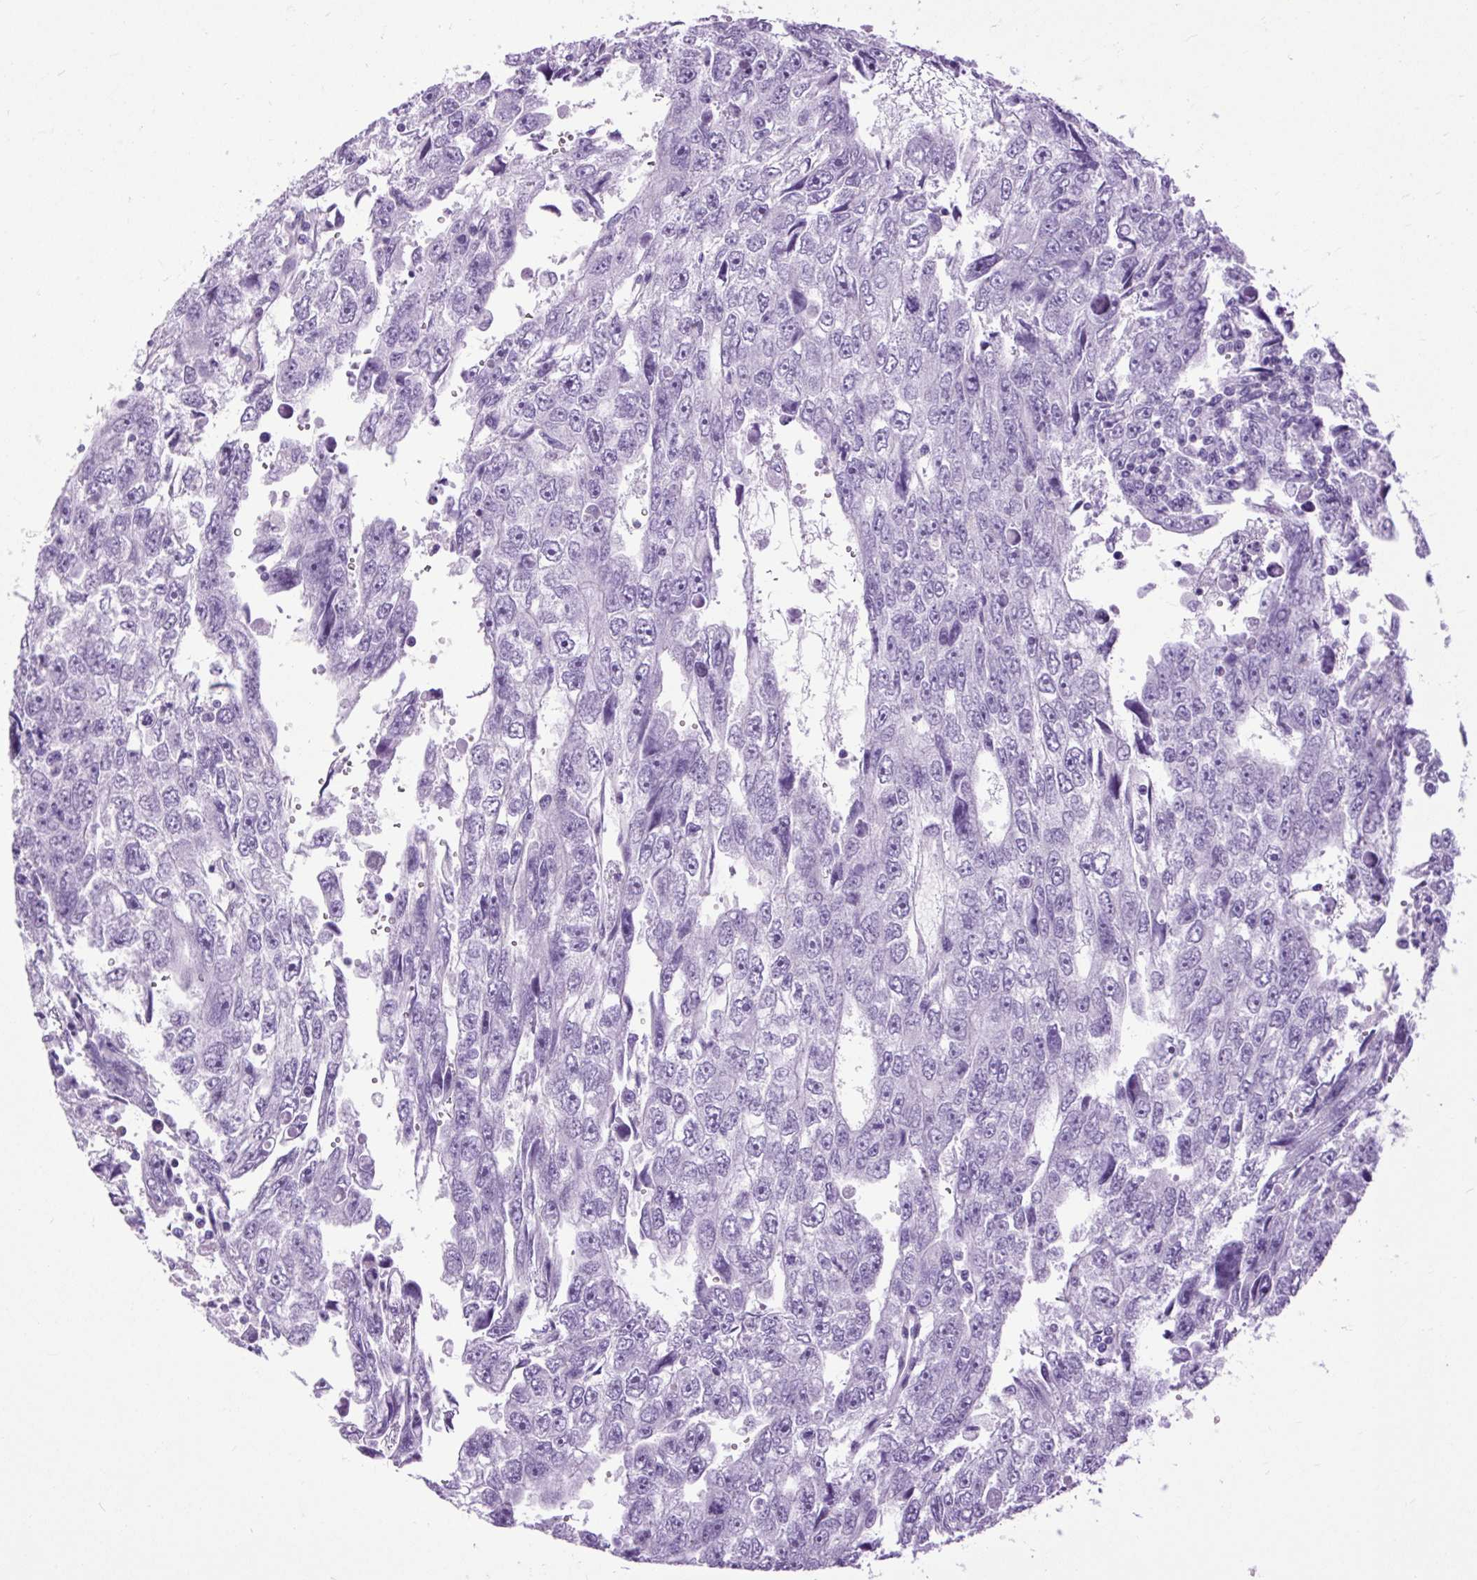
{"staining": {"intensity": "negative", "quantity": "none", "location": "none"}, "tissue": "testis cancer", "cell_type": "Tumor cells", "image_type": "cancer", "snomed": [{"axis": "morphology", "description": "Carcinoma, Embryonal, NOS"}, {"axis": "topography", "description": "Testis"}], "caption": "Immunohistochemistry (IHC) of testis cancer exhibits no staining in tumor cells.", "gene": "DPP6", "patient": {"sex": "male", "age": 20}}